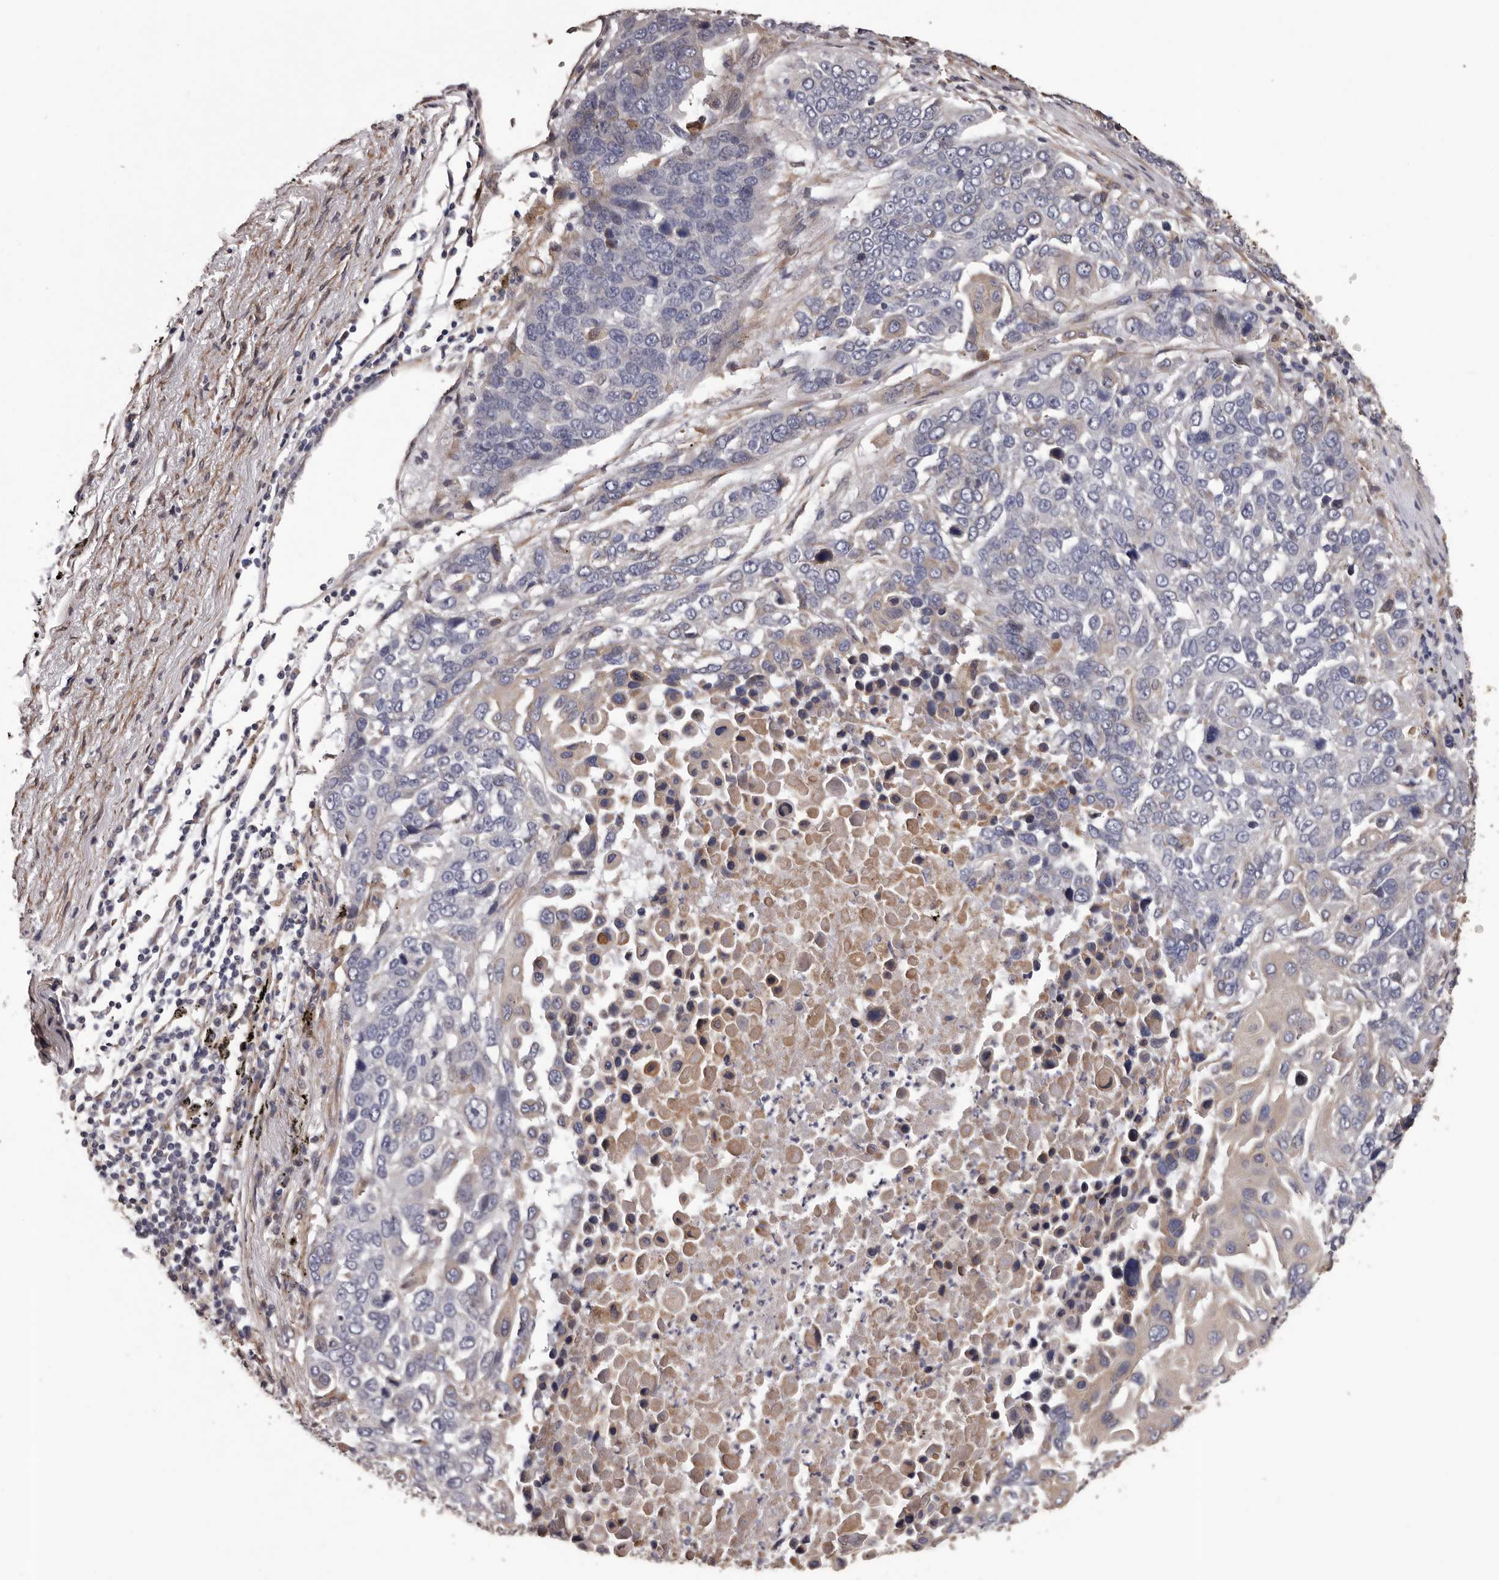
{"staining": {"intensity": "negative", "quantity": "none", "location": "none"}, "tissue": "lung cancer", "cell_type": "Tumor cells", "image_type": "cancer", "snomed": [{"axis": "morphology", "description": "Squamous cell carcinoma, NOS"}, {"axis": "topography", "description": "Lung"}], "caption": "This is an immunohistochemistry histopathology image of human lung cancer (squamous cell carcinoma). There is no positivity in tumor cells.", "gene": "CEP104", "patient": {"sex": "male", "age": 66}}